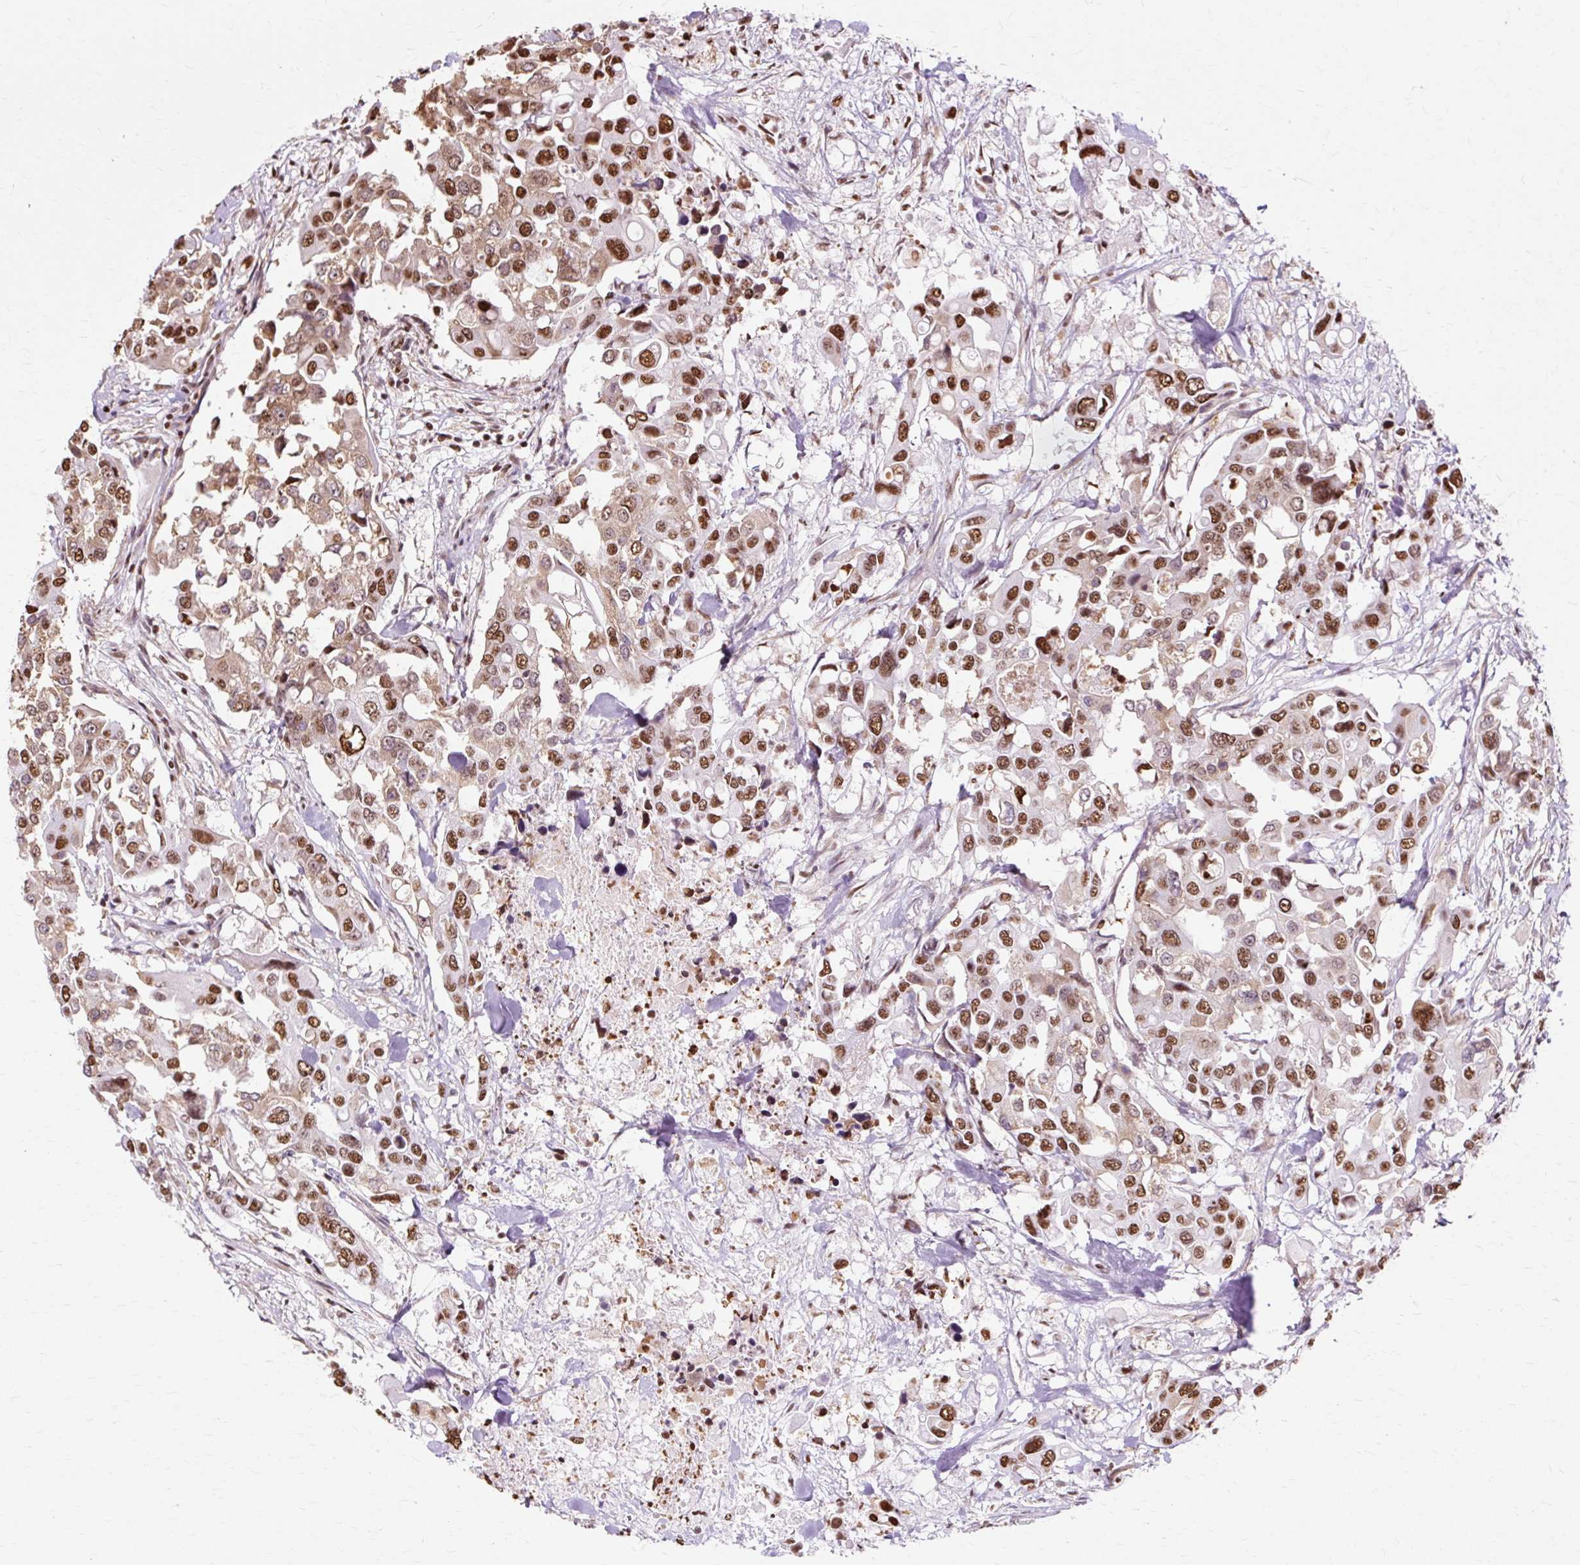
{"staining": {"intensity": "moderate", "quantity": ">75%", "location": "cytoplasmic/membranous,nuclear"}, "tissue": "colorectal cancer", "cell_type": "Tumor cells", "image_type": "cancer", "snomed": [{"axis": "morphology", "description": "Adenocarcinoma, NOS"}, {"axis": "topography", "description": "Colon"}], "caption": "Adenocarcinoma (colorectal) stained with DAB (3,3'-diaminobenzidine) IHC shows medium levels of moderate cytoplasmic/membranous and nuclear positivity in approximately >75% of tumor cells. The protein of interest is stained brown, and the nuclei are stained in blue (DAB IHC with brightfield microscopy, high magnification).", "gene": "XRCC6", "patient": {"sex": "male", "age": 77}}